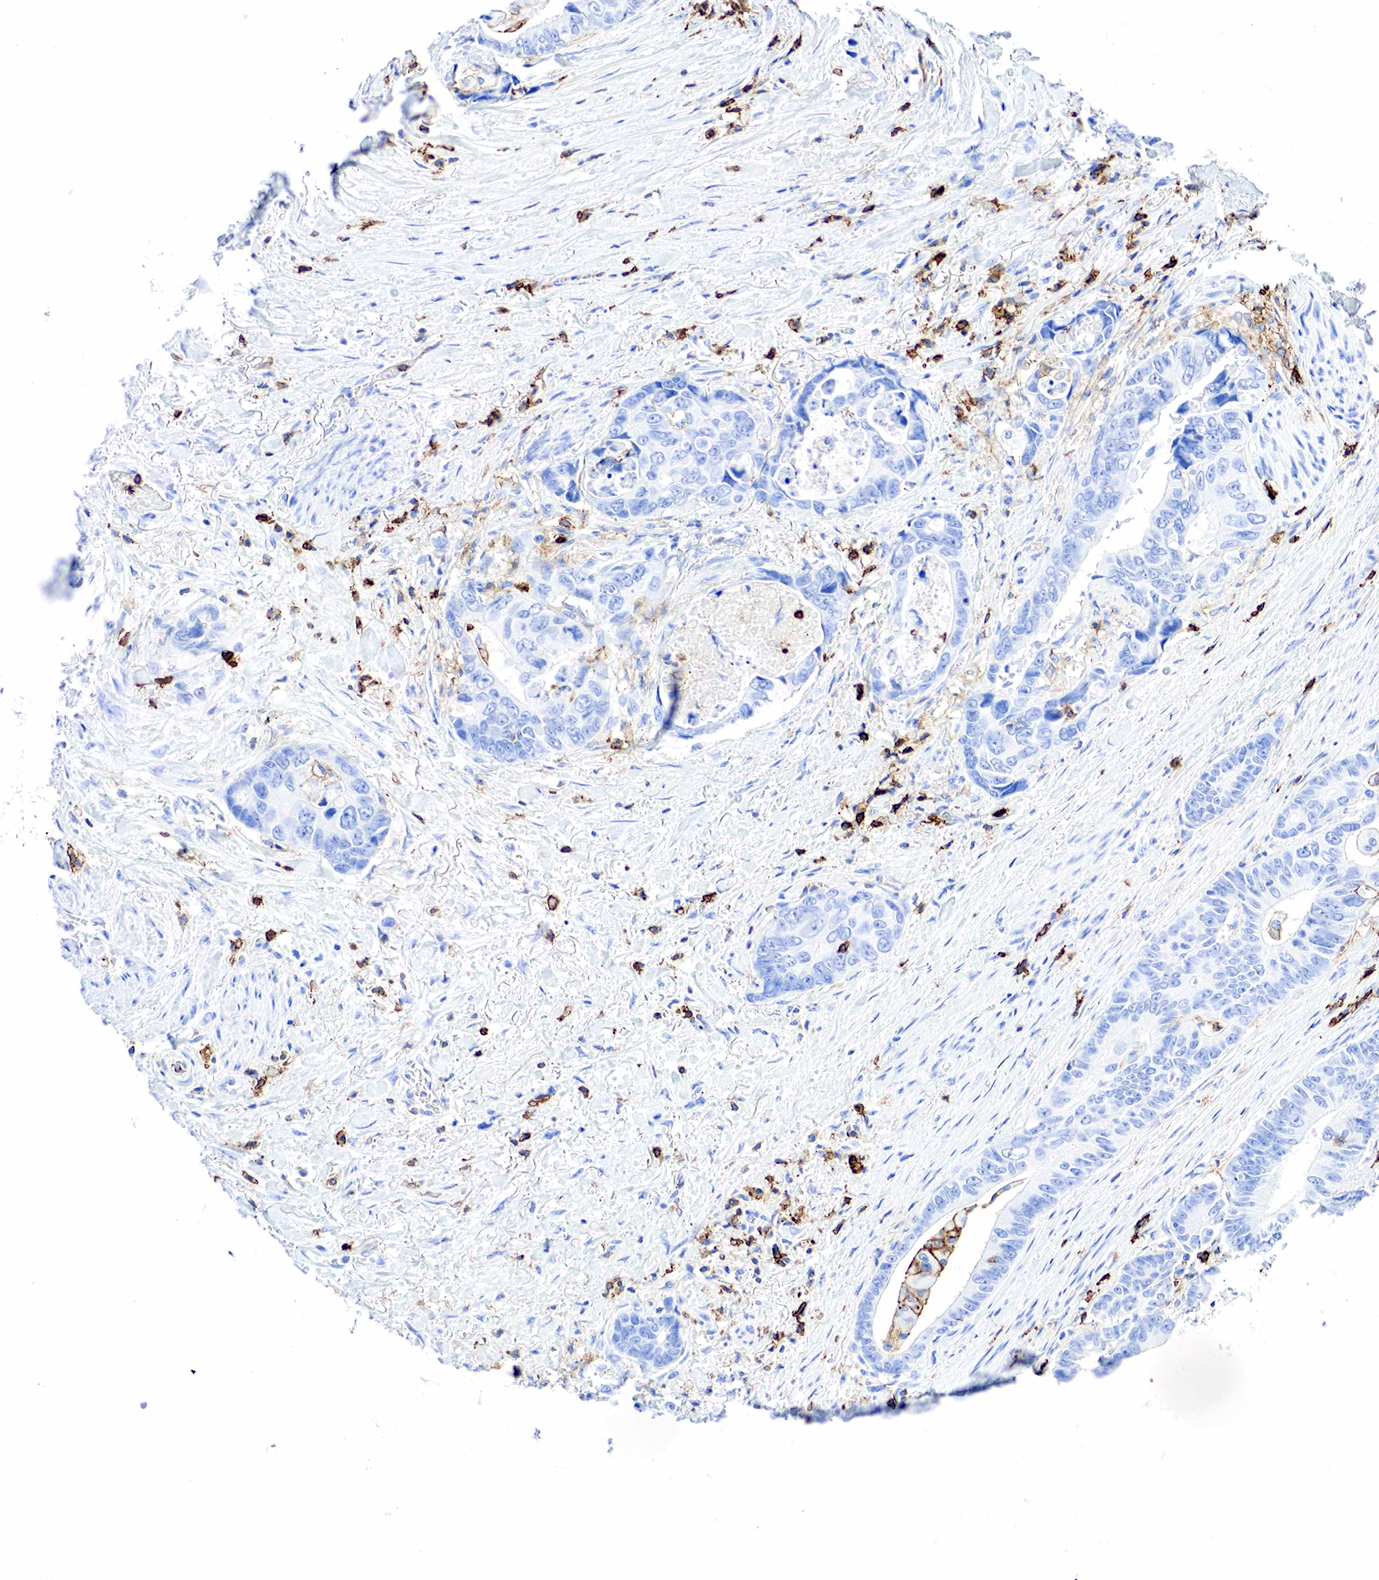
{"staining": {"intensity": "negative", "quantity": "none", "location": "none"}, "tissue": "colorectal cancer", "cell_type": "Tumor cells", "image_type": "cancer", "snomed": [{"axis": "morphology", "description": "Adenocarcinoma, NOS"}, {"axis": "topography", "description": "Rectum"}], "caption": "This is an immunohistochemistry (IHC) photomicrograph of human colorectal cancer (adenocarcinoma). There is no positivity in tumor cells.", "gene": "PTPRC", "patient": {"sex": "female", "age": 67}}